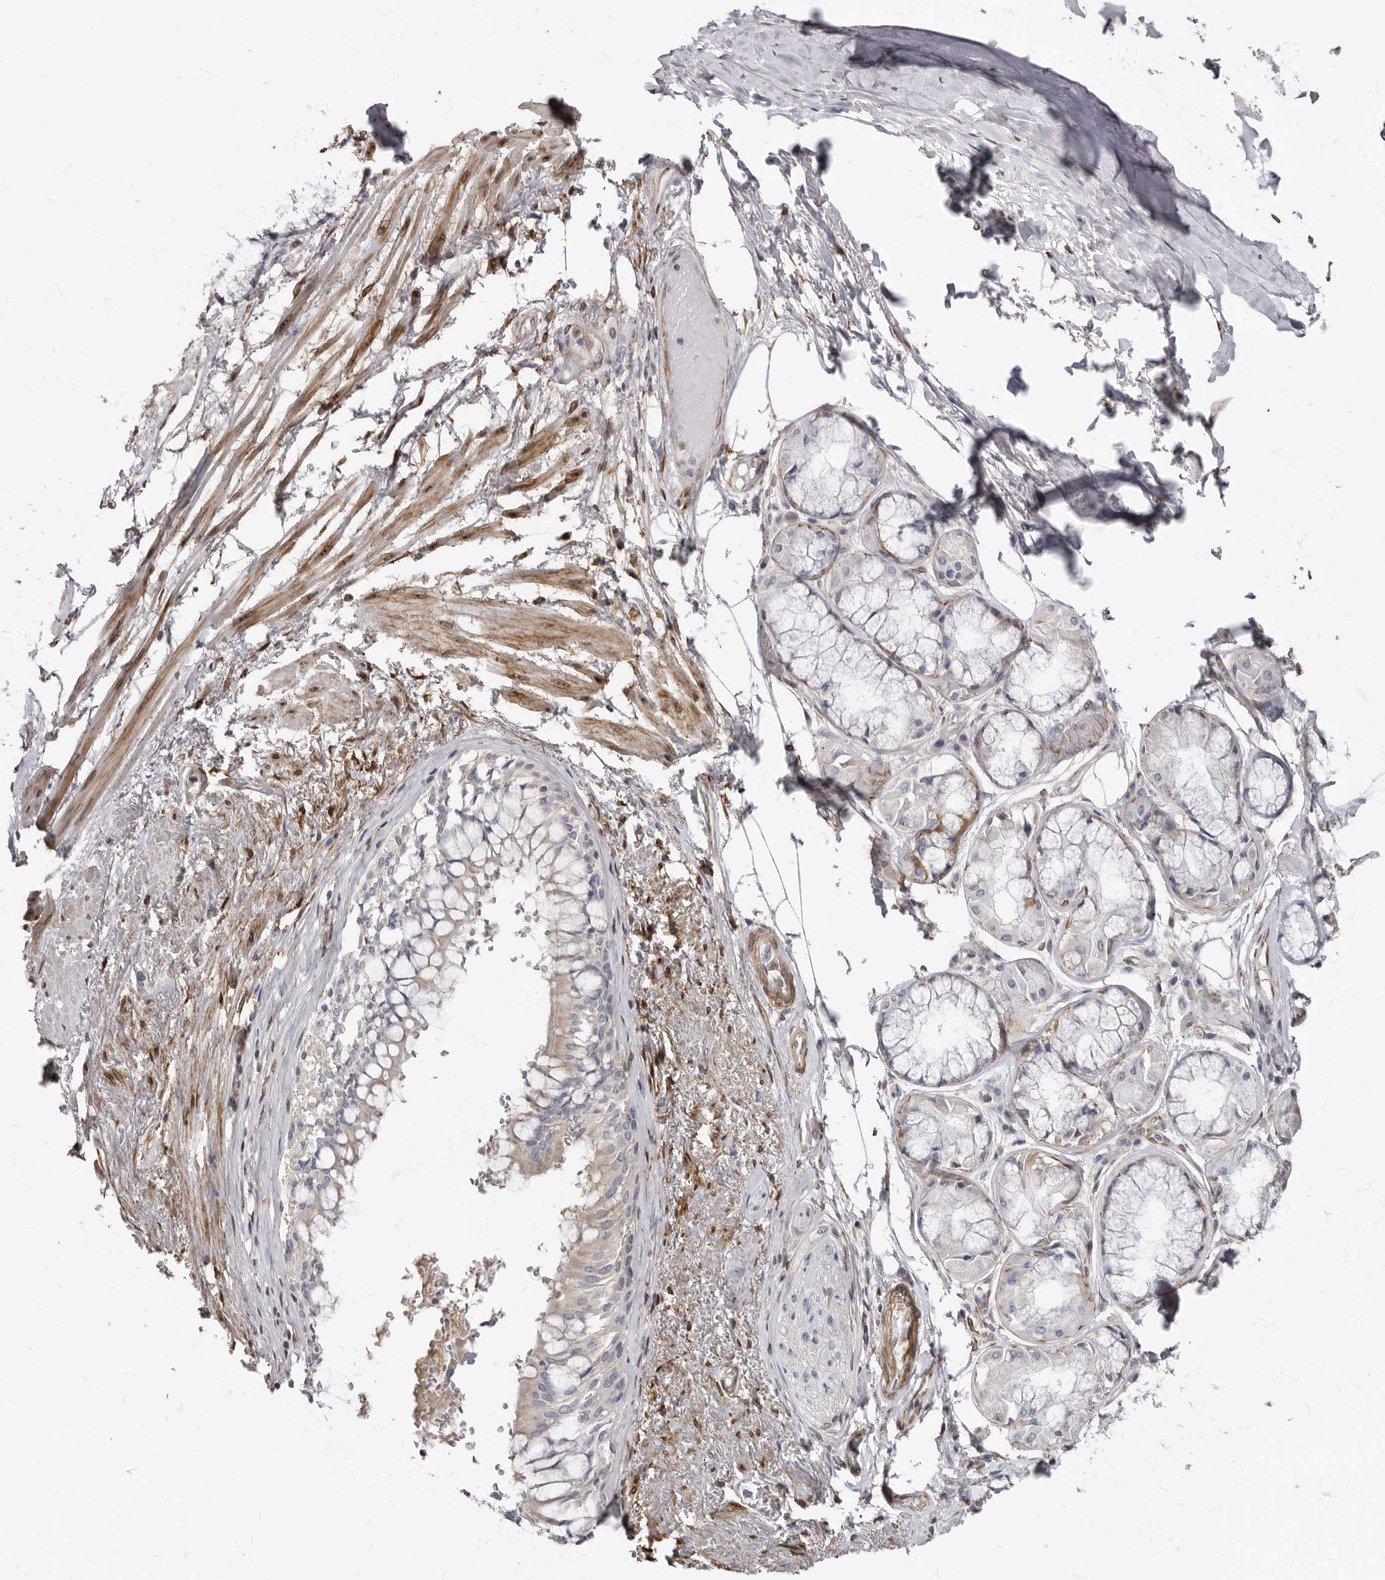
{"staining": {"intensity": "moderate", "quantity": ">75%", "location": "cytoplasmic/membranous"}, "tissue": "adipose tissue", "cell_type": "Adipocytes", "image_type": "normal", "snomed": [{"axis": "morphology", "description": "Normal tissue, NOS"}, {"axis": "topography", "description": "Bronchus"}], "caption": "Adipocytes exhibit moderate cytoplasmic/membranous expression in about >75% of cells in benign adipose tissue. The protein of interest is shown in brown color, while the nuclei are stained blue.", "gene": "MRGPRF", "patient": {"sex": "male", "age": 66}}